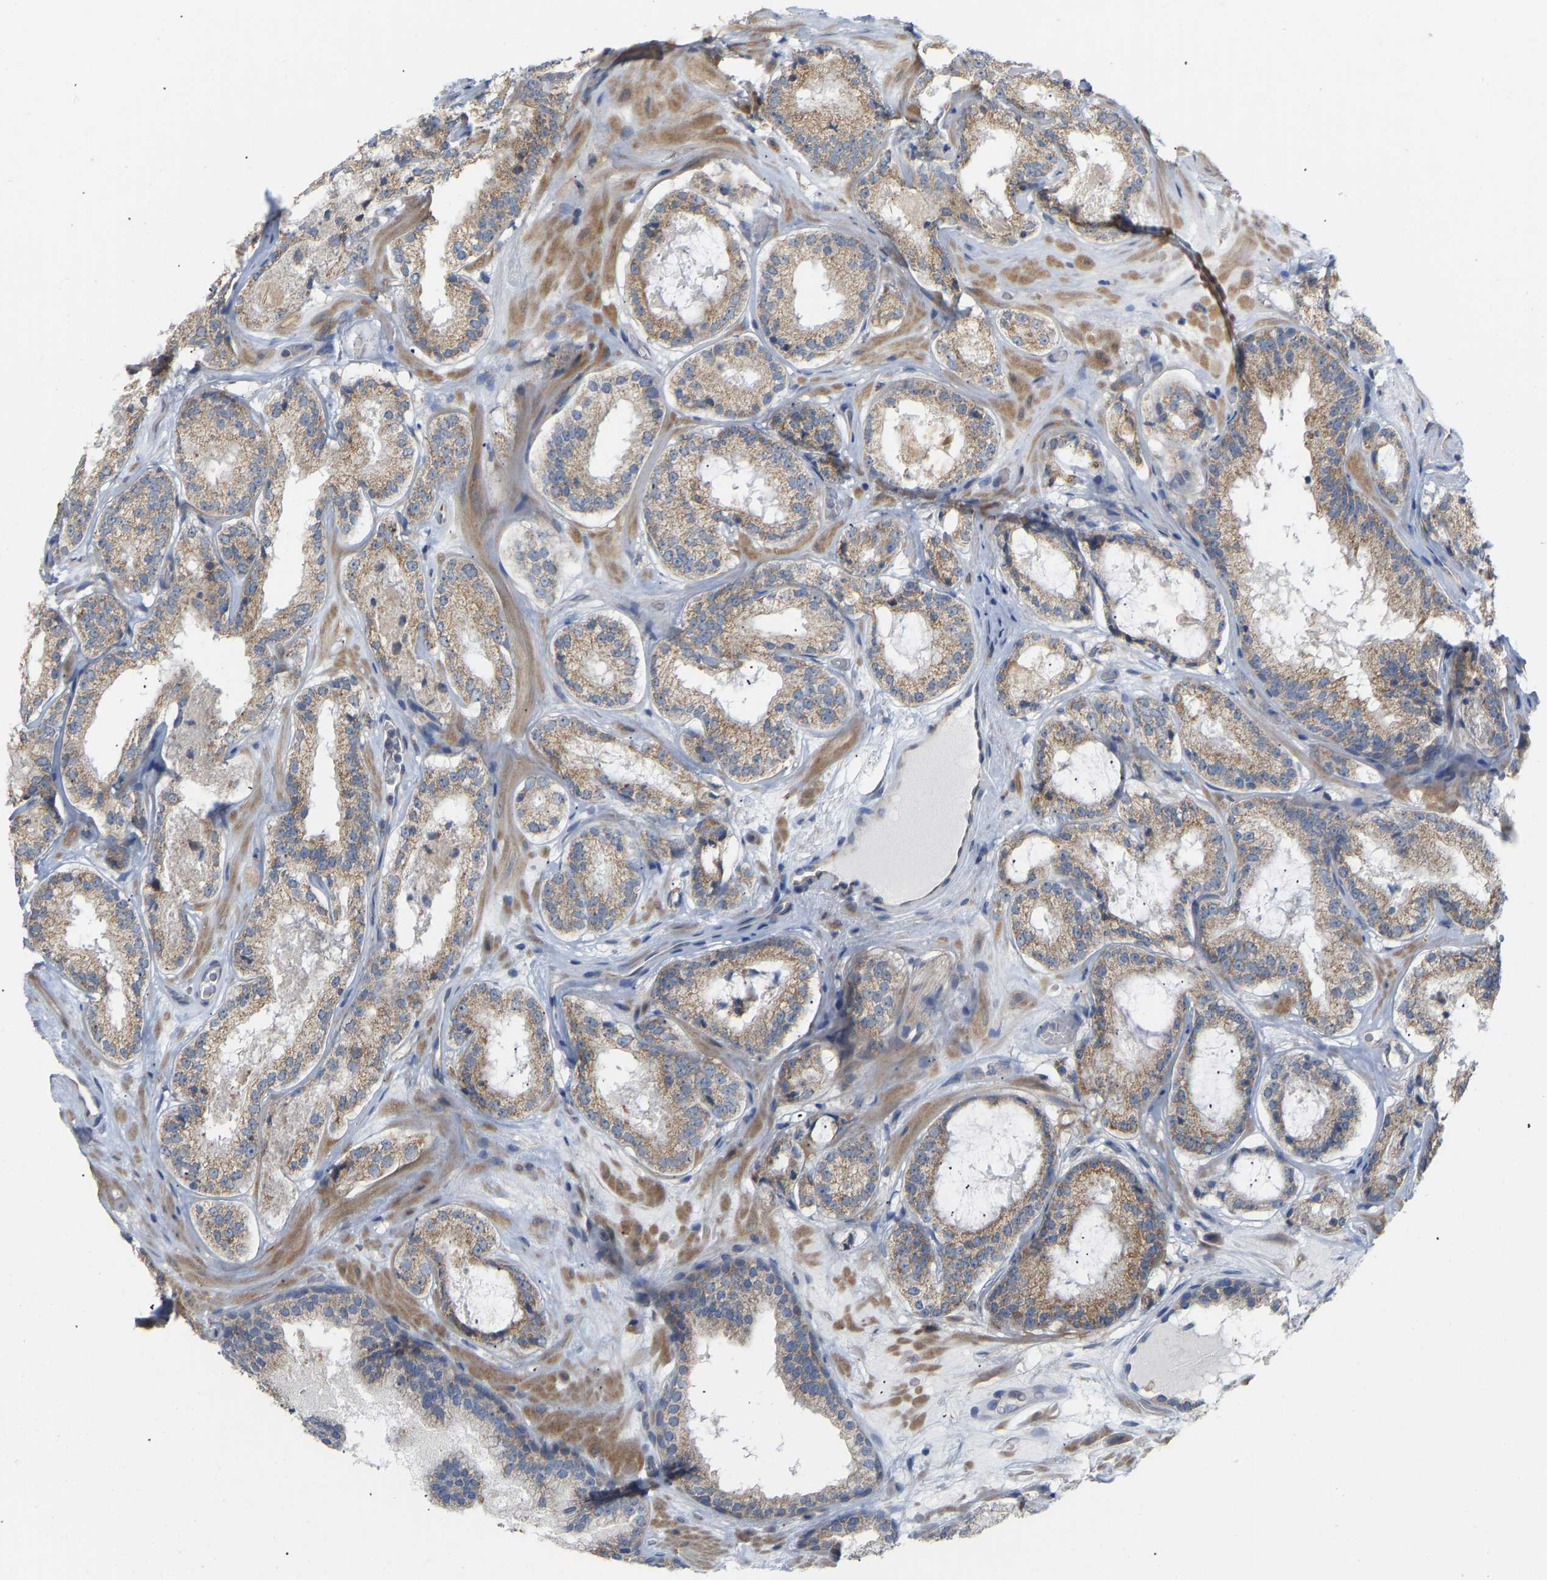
{"staining": {"intensity": "weak", "quantity": ">75%", "location": "cytoplasmic/membranous"}, "tissue": "prostate cancer", "cell_type": "Tumor cells", "image_type": "cancer", "snomed": [{"axis": "morphology", "description": "Adenocarcinoma, High grade"}, {"axis": "topography", "description": "Prostate"}], "caption": "Prostate adenocarcinoma (high-grade) stained with a brown dye reveals weak cytoplasmic/membranous positive positivity in about >75% of tumor cells.", "gene": "HACD2", "patient": {"sex": "male", "age": 65}}